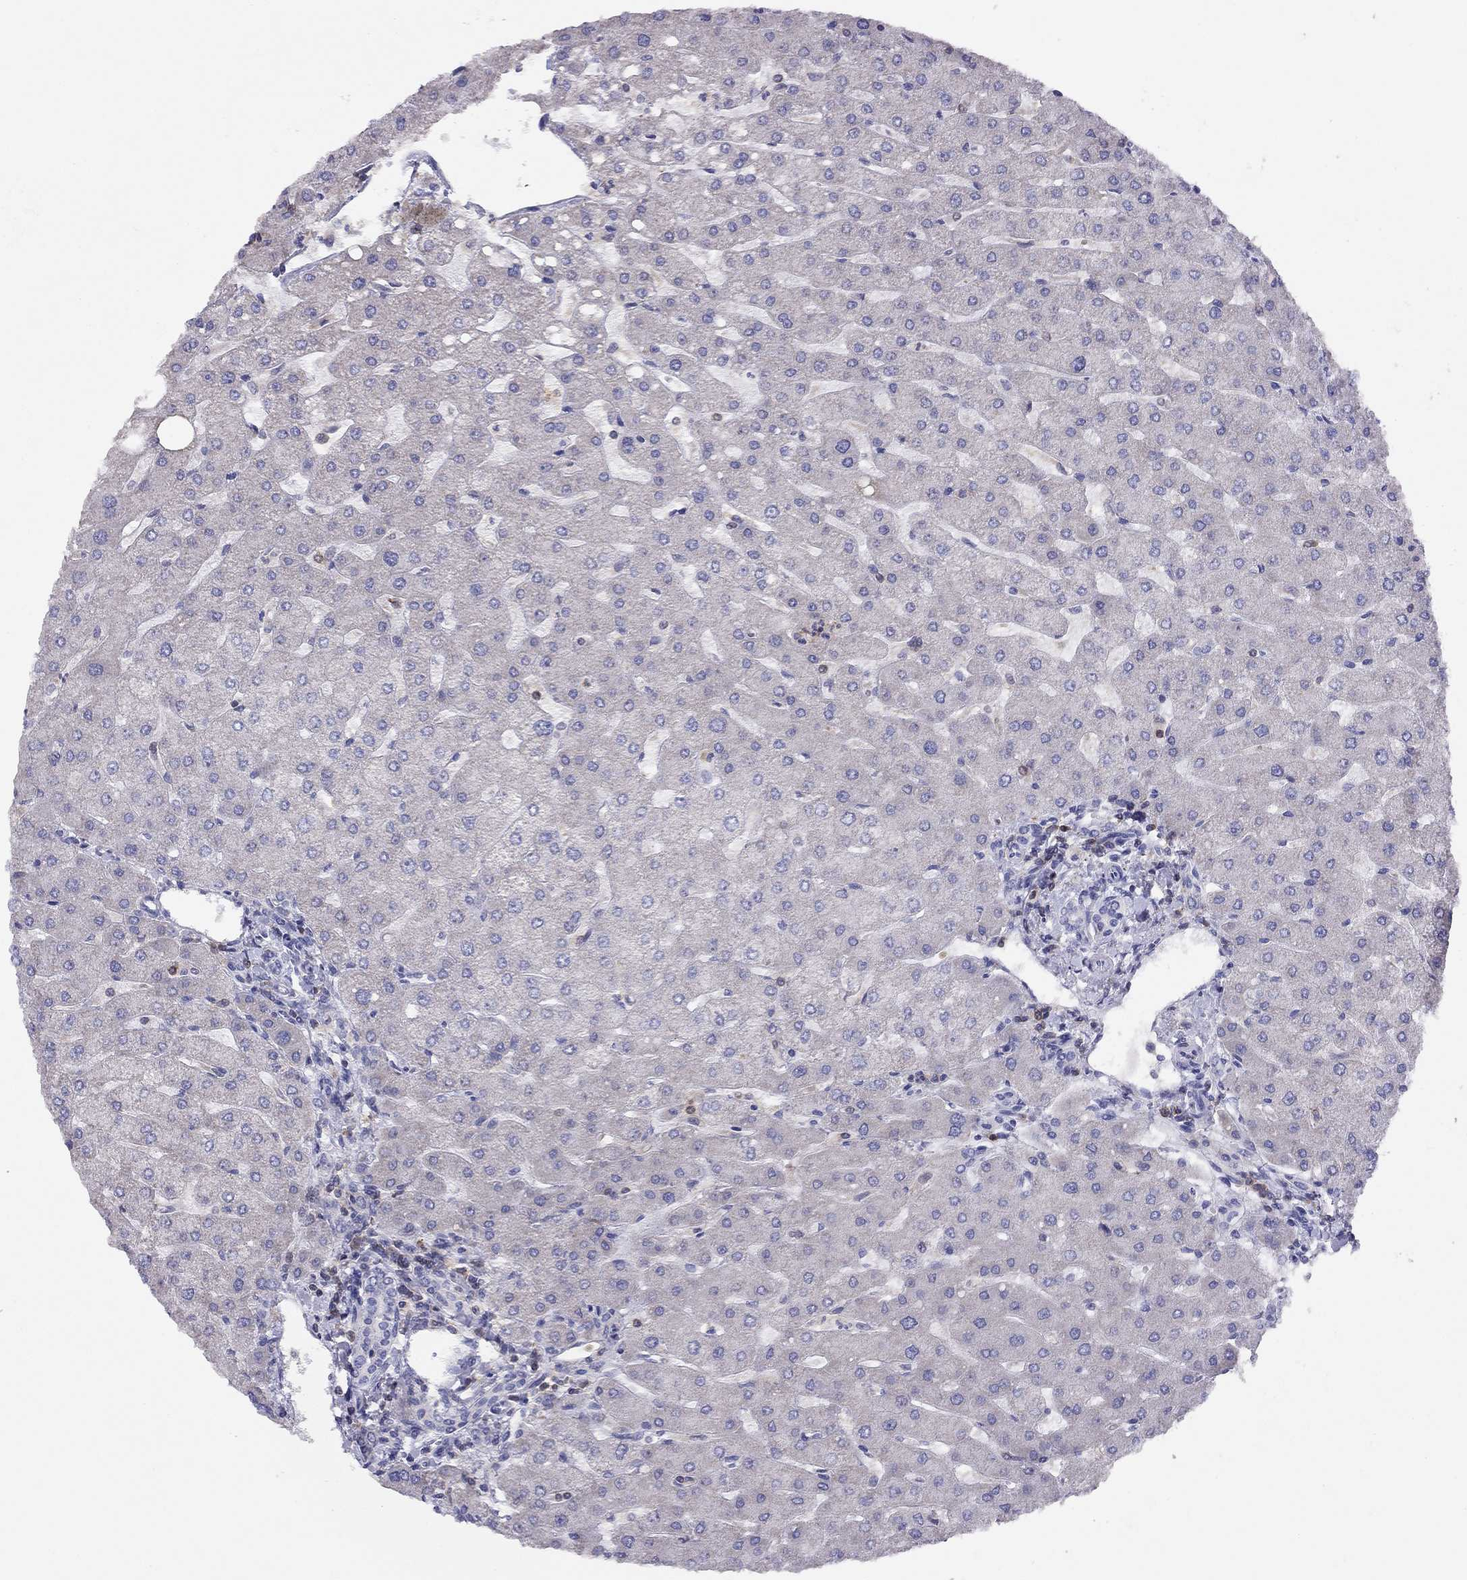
{"staining": {"intensity": "negative", "quantity": "none", "location": "none"}, "tissue": "liver", "cell_type": "Cholangiocytes", "image_type": "normal", "snomed": [{"axis": "morphology", "description": "Normal tissue, NOS"}, {"axis": "topography", "description": "Liver"}], "caption": "A high-resolution histopathology image shows IHC staining of benign liver, which demonstrates no significant positivity in cholangiocytes. (DAB (3,3'-diaminobenzidine) IHC with hematoxylin counter stain).", "gene": "CITED1", "patient": {"sex": "male", "age": 67}}